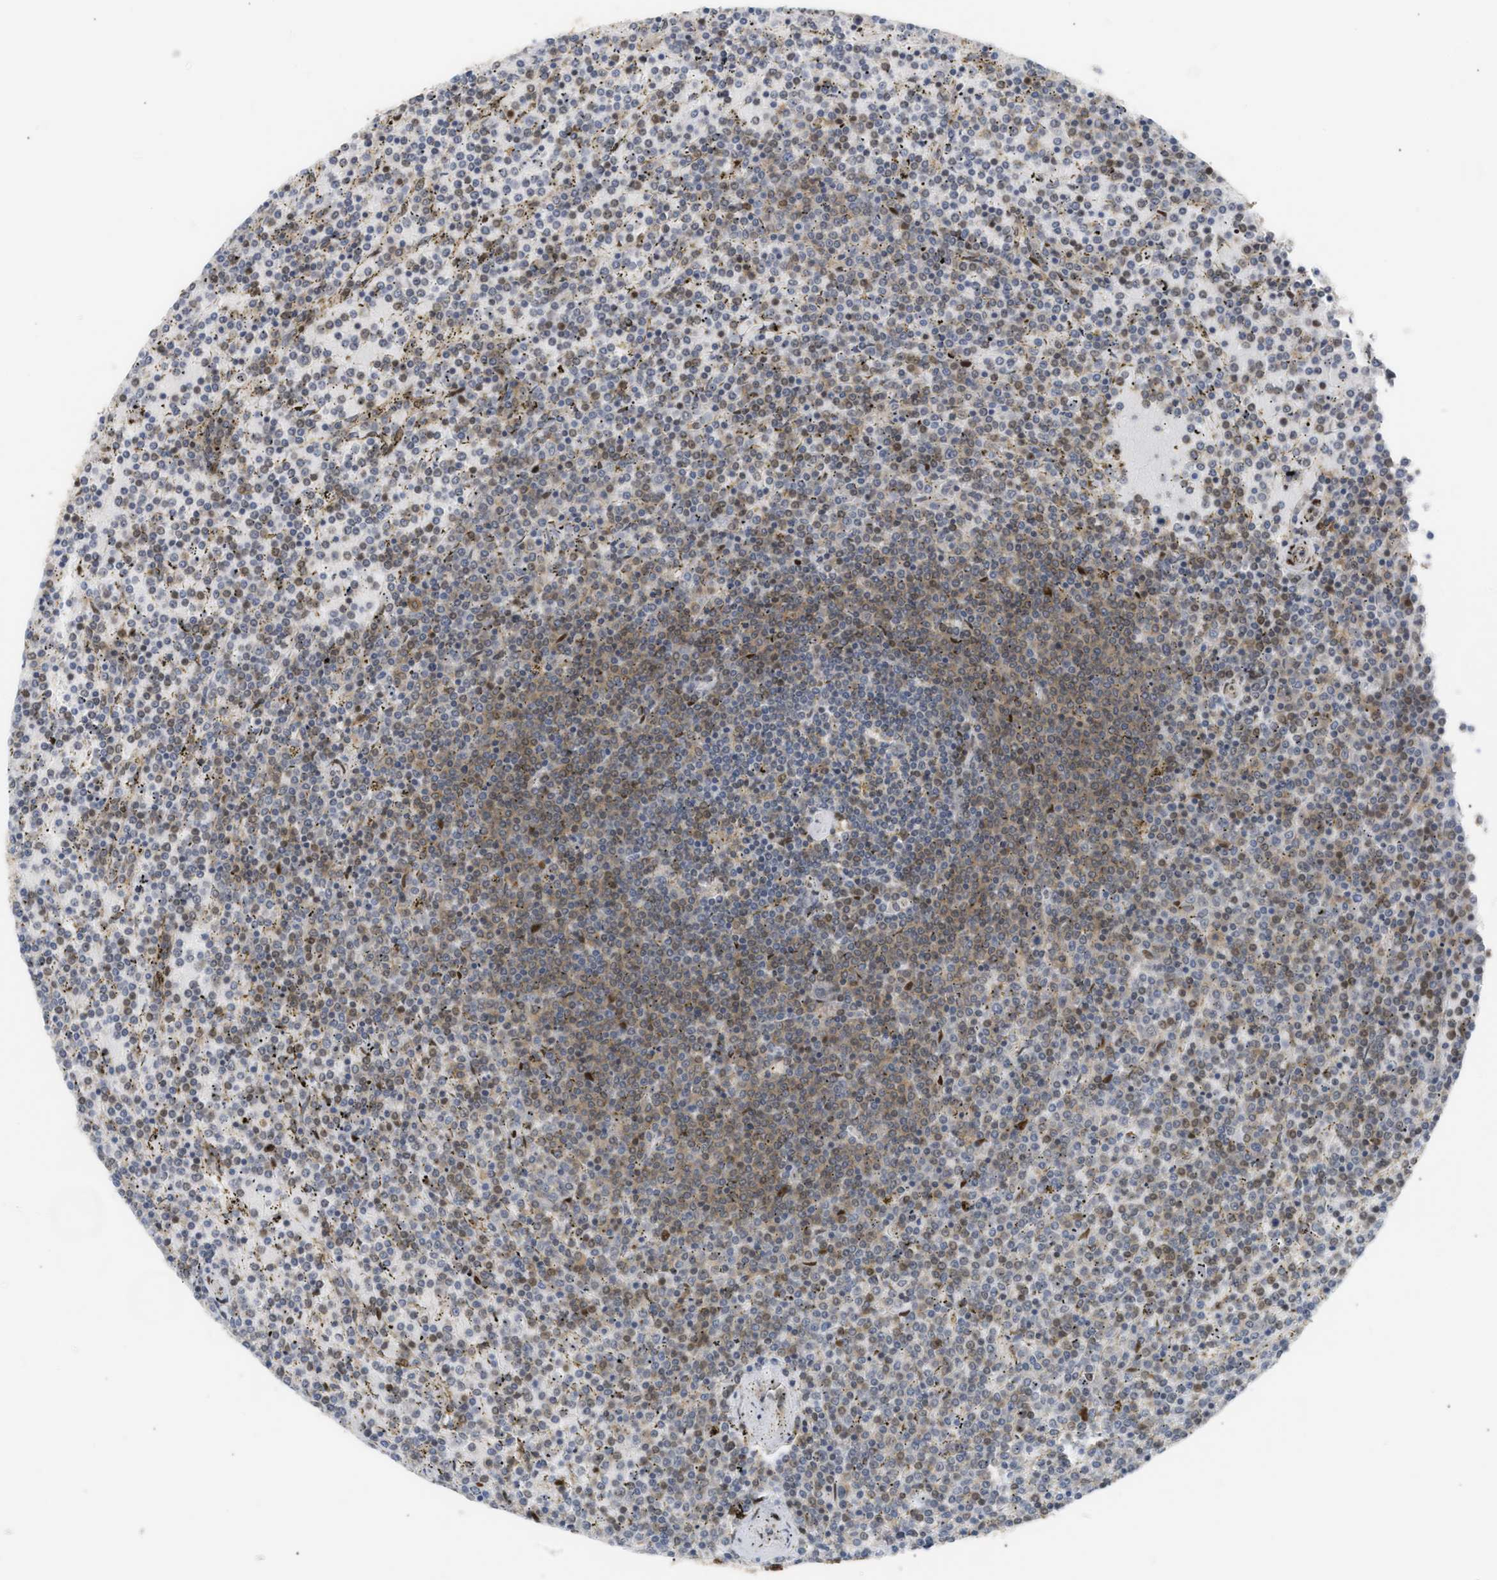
{"staining": {"intensity": "moderate", "quantity": "25%-75%", "location": "nuclear"}, "tissue": "lymphoma", "cell_type": "Tumor cells", "image_type": "cancer", "snomed": [{"axis": "morphology", "description": "Malignant lymphoma, non-Hodgkin's type, Low grade"}, {"axis": "topography", "description": "Spleen"}], "caption": "A medium amount of moderate nuclear expression is appreciated in about 25%-75% of tumor cells in lymphoma tissue.", "gene": "SSBP2", "patient": {"sex": "female", "age": 77}}